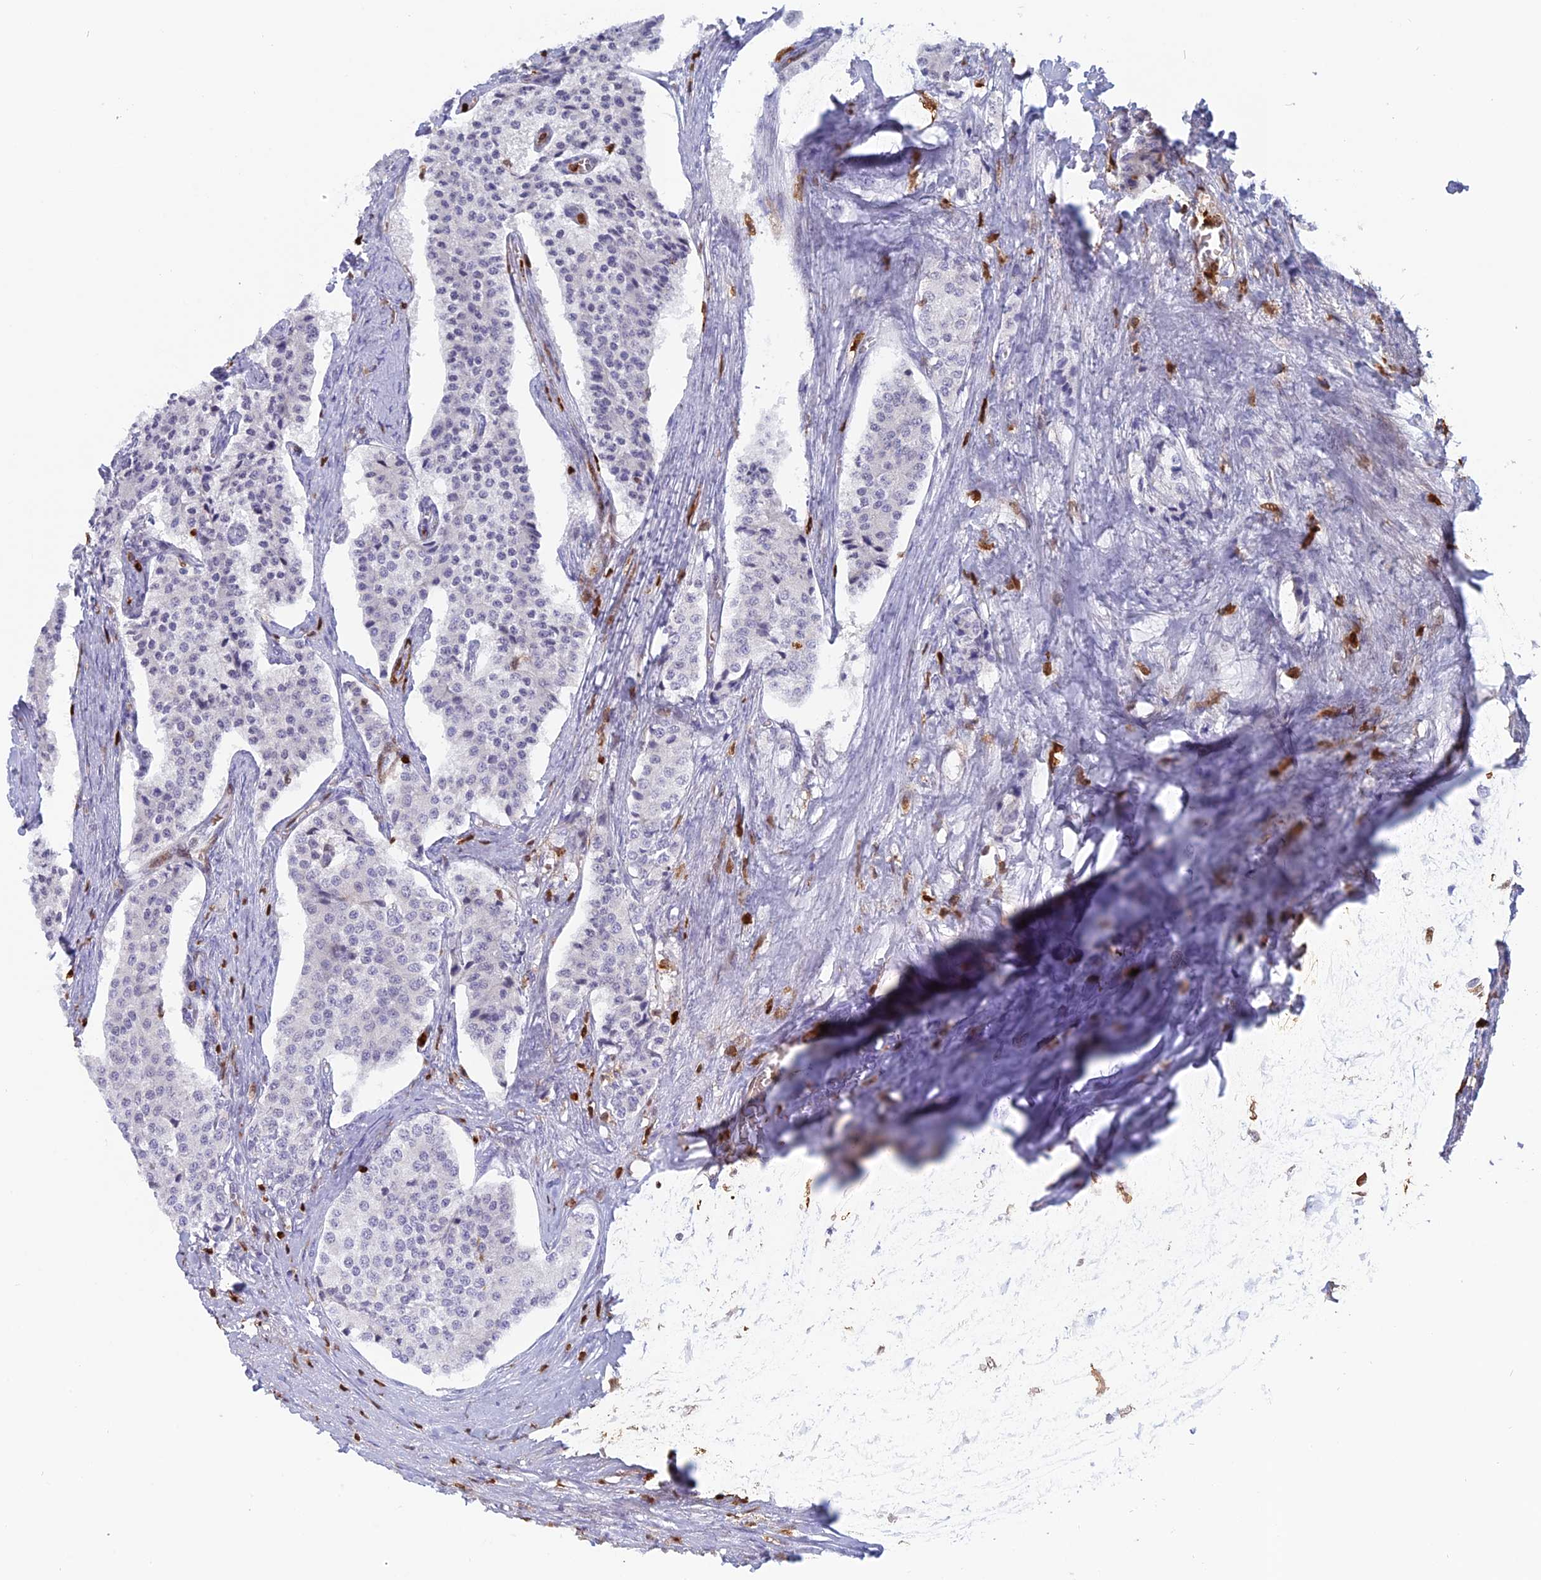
{"staining": {"intensity": "negative", "quantity": "none", "location": "none"}, "tissue": "carcinoid", "cell_type": "Tumor cells", "image_type": "cancer", "snomed": [{"axis": "morphology", "description": "Carcinoid, malignant, NOS"}, {"axis": "topography", "description": "Colon"}], "caption": "High power microscopy image of an immunohistochemistry (IHC) micrograph of carcinoid, revealing no significant staining in tumor cells.", "gene": "PGBD4", "patient": {"sex": "female", "age": 52}}